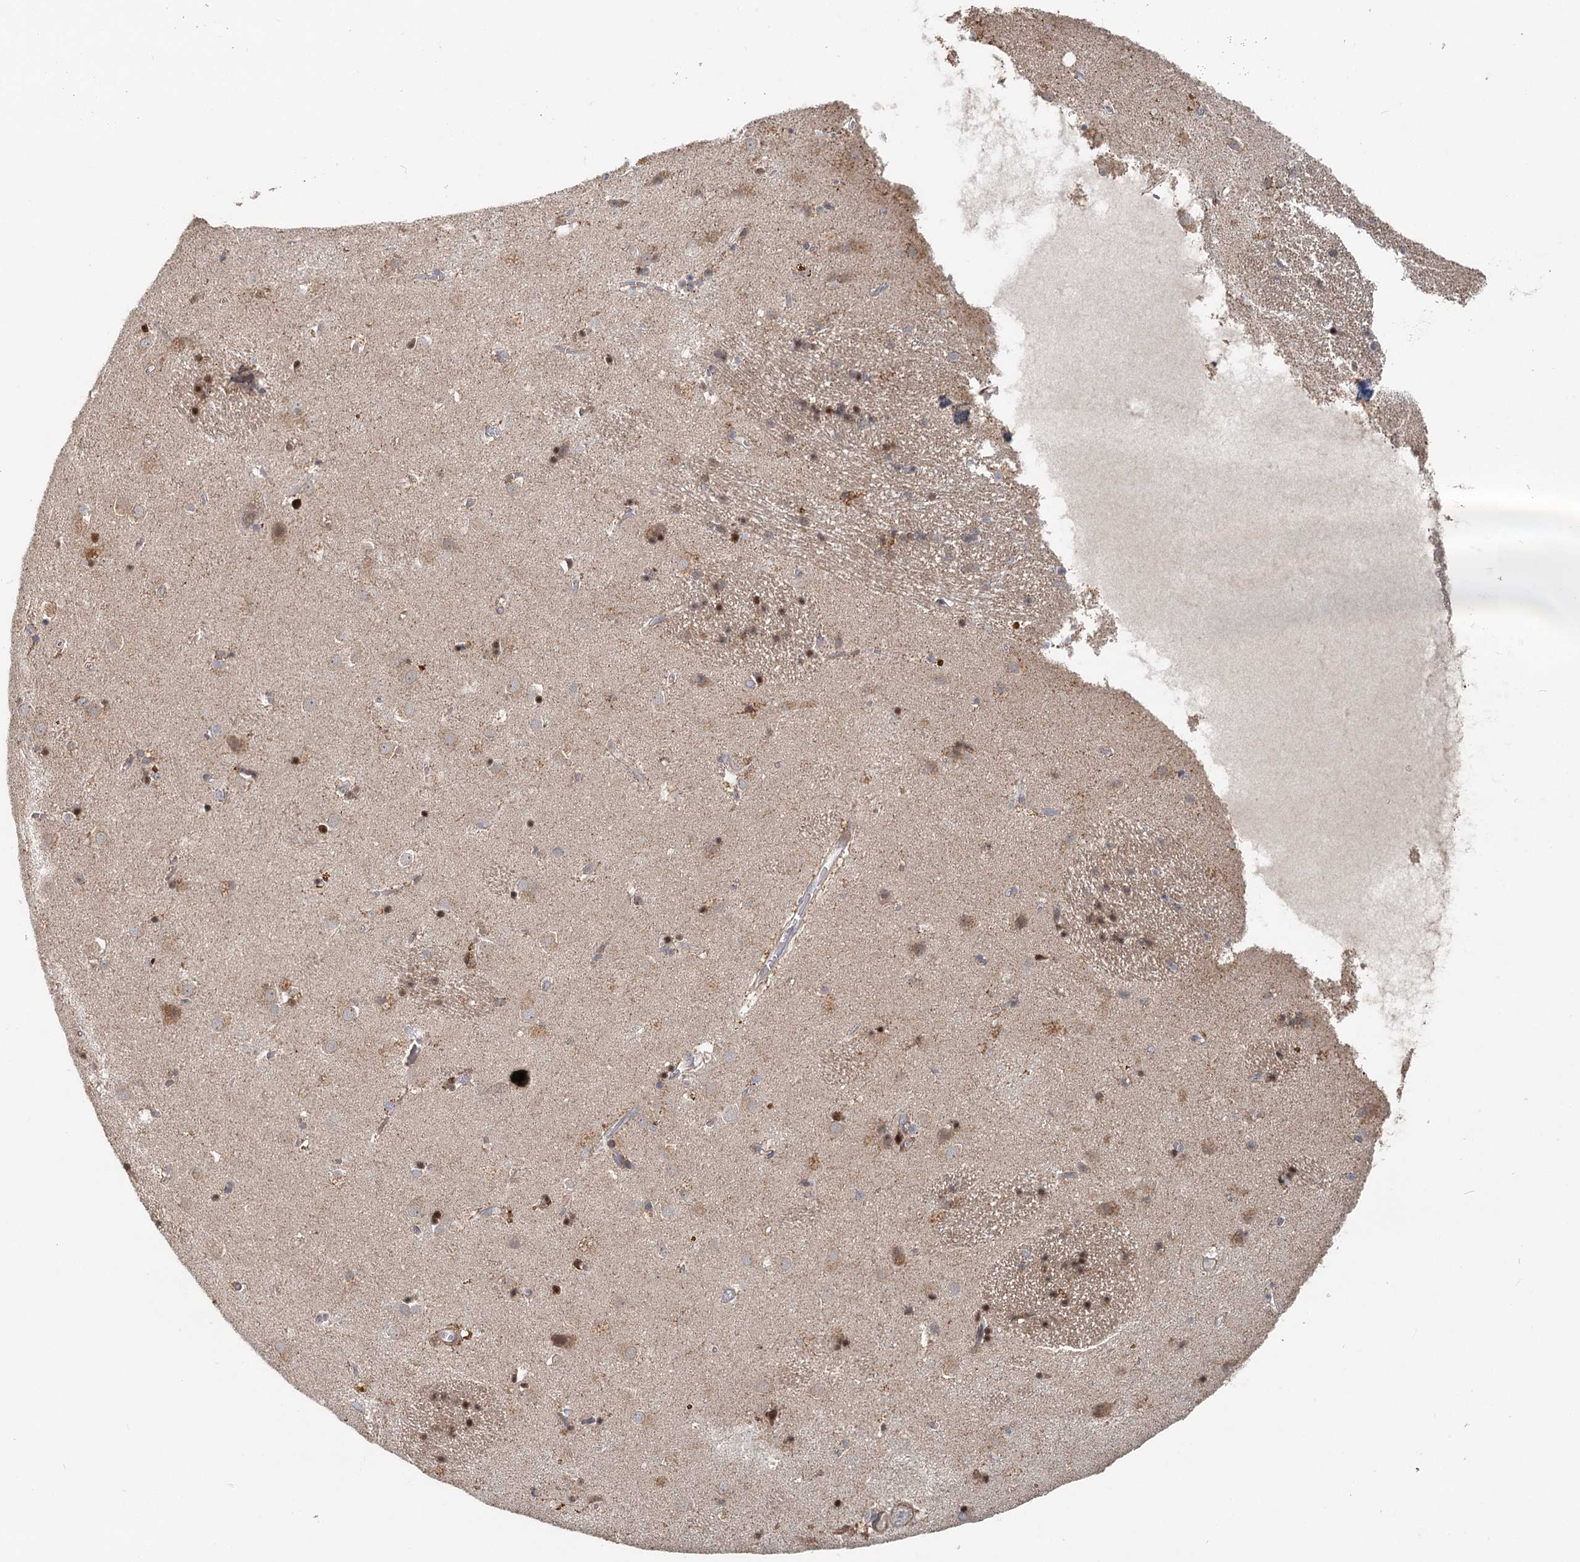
{"staining": {"intensity": "moderate", "quantity": "25%-75%", "location": "cytoplasmic/membranous,nuclear"}, "tissue": "caudate", "cell_type": "Glial cells", "image_type": "normal", "snomed": [{"axis": "morphology", "description": "Normal tissue, NOS"}, {"axis": "topography", "description": "Lateral ventricle wall"}], "caption": "A brown stain highlights moderate cytoplasmic/membranous,nuclear staining of a protein in glial cells of benign caudate. The protein of interest is shown in brown color, while the nuclei are stained blue.", "gene": "RNF111", "patient": {"sex": "male", "age": 70}}